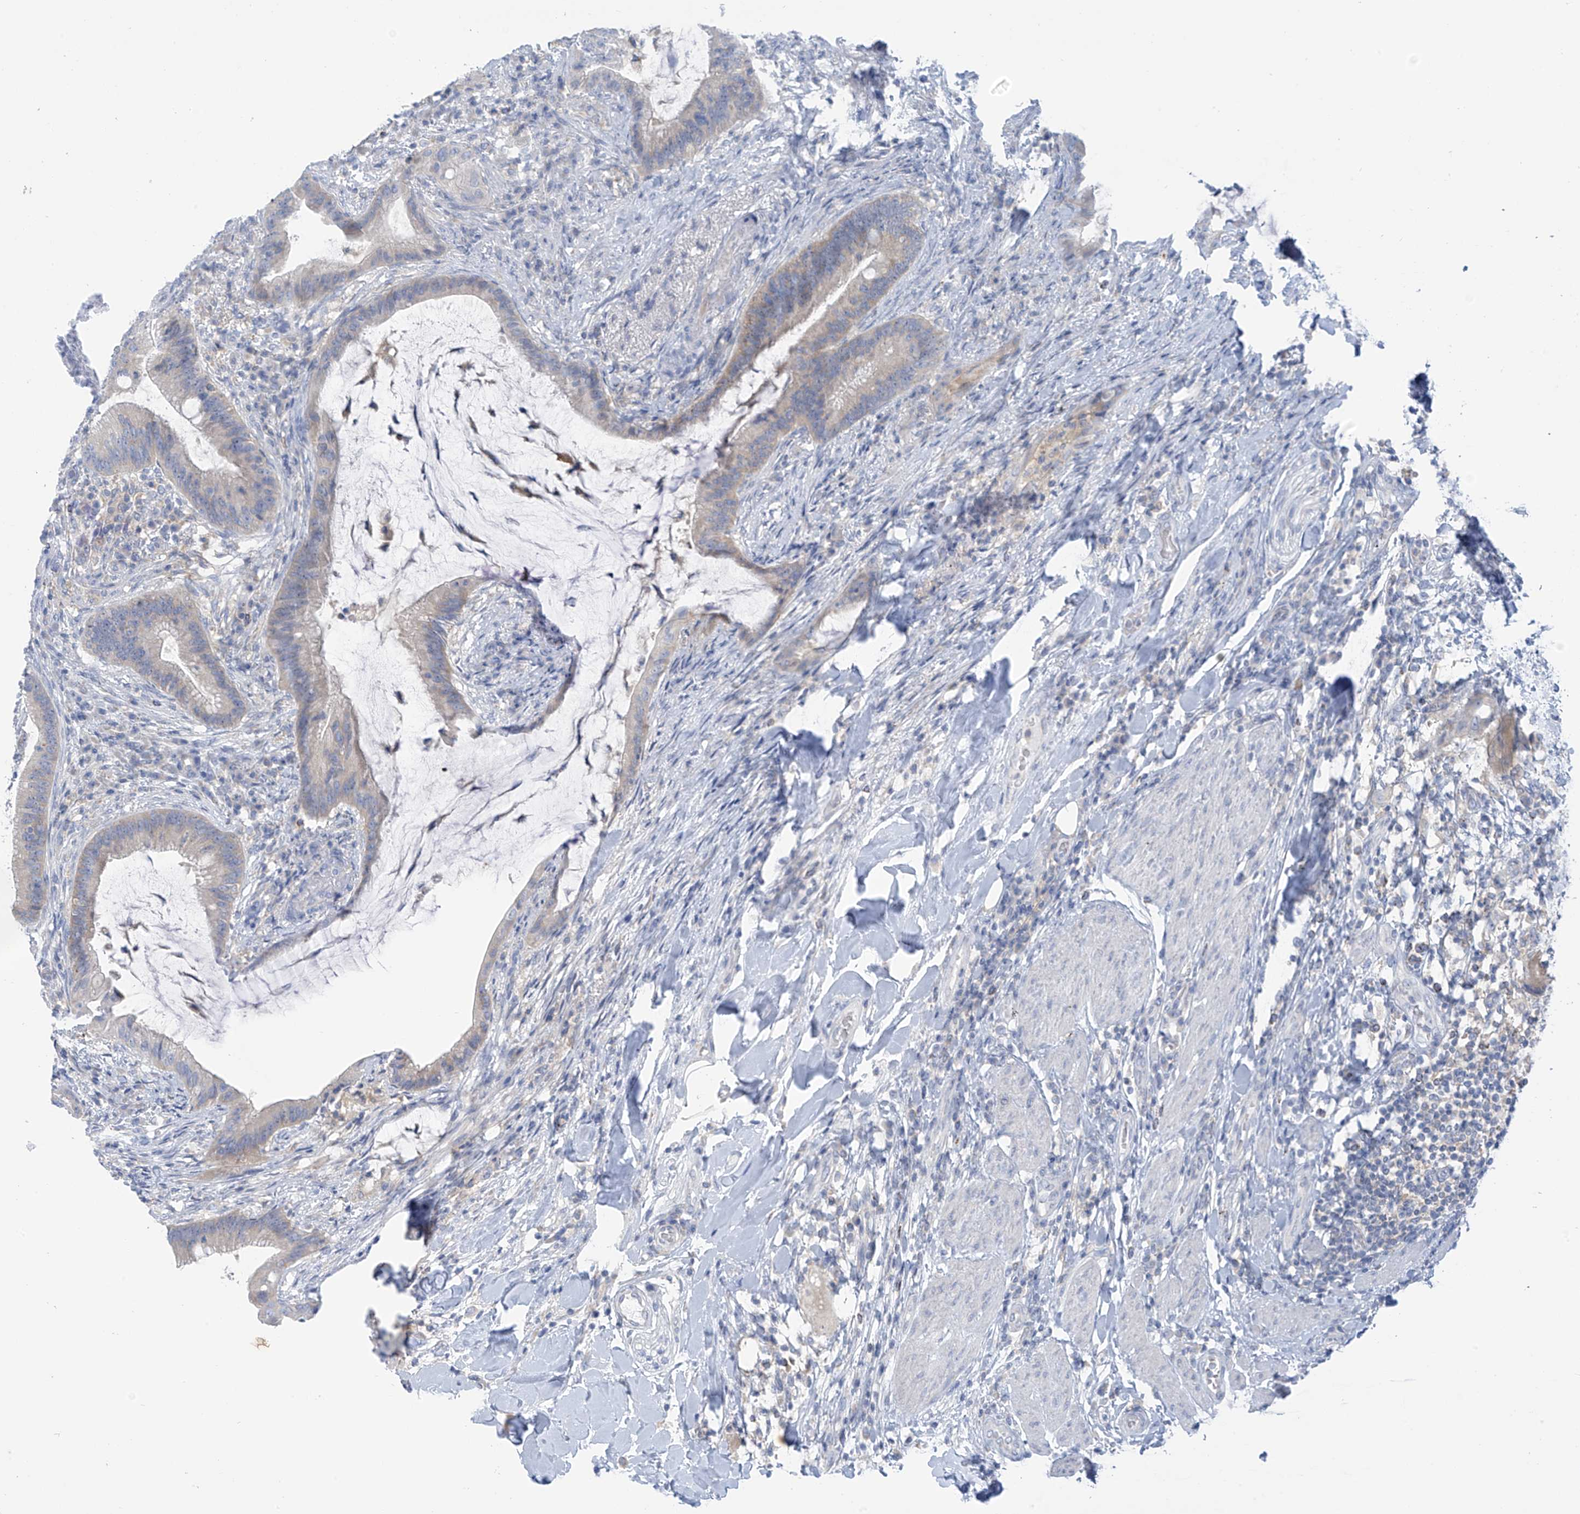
{"staining": {"intensity": "negative", "quantity": "none", "location": "none"}, "tissue": "colorectal cancer", "cell_type": "Tumor cells", "image_type": "cancer", "snomed": [{"axis": "morphology", "description": "Adenocarcinoma, NOS"}, {"axis": "topography", "description": "Colon"}], "caption": "Immunohistochemical staining of adenocarcinoma (colorectal) displays no significant positivity in tumor cells. (Brightfield microscopy of DAB (3,3'-diaminobenzidine) IHC at high magnification).", "gene": "SLC6A12", "patient": {"sex": "female", "age": 66}}